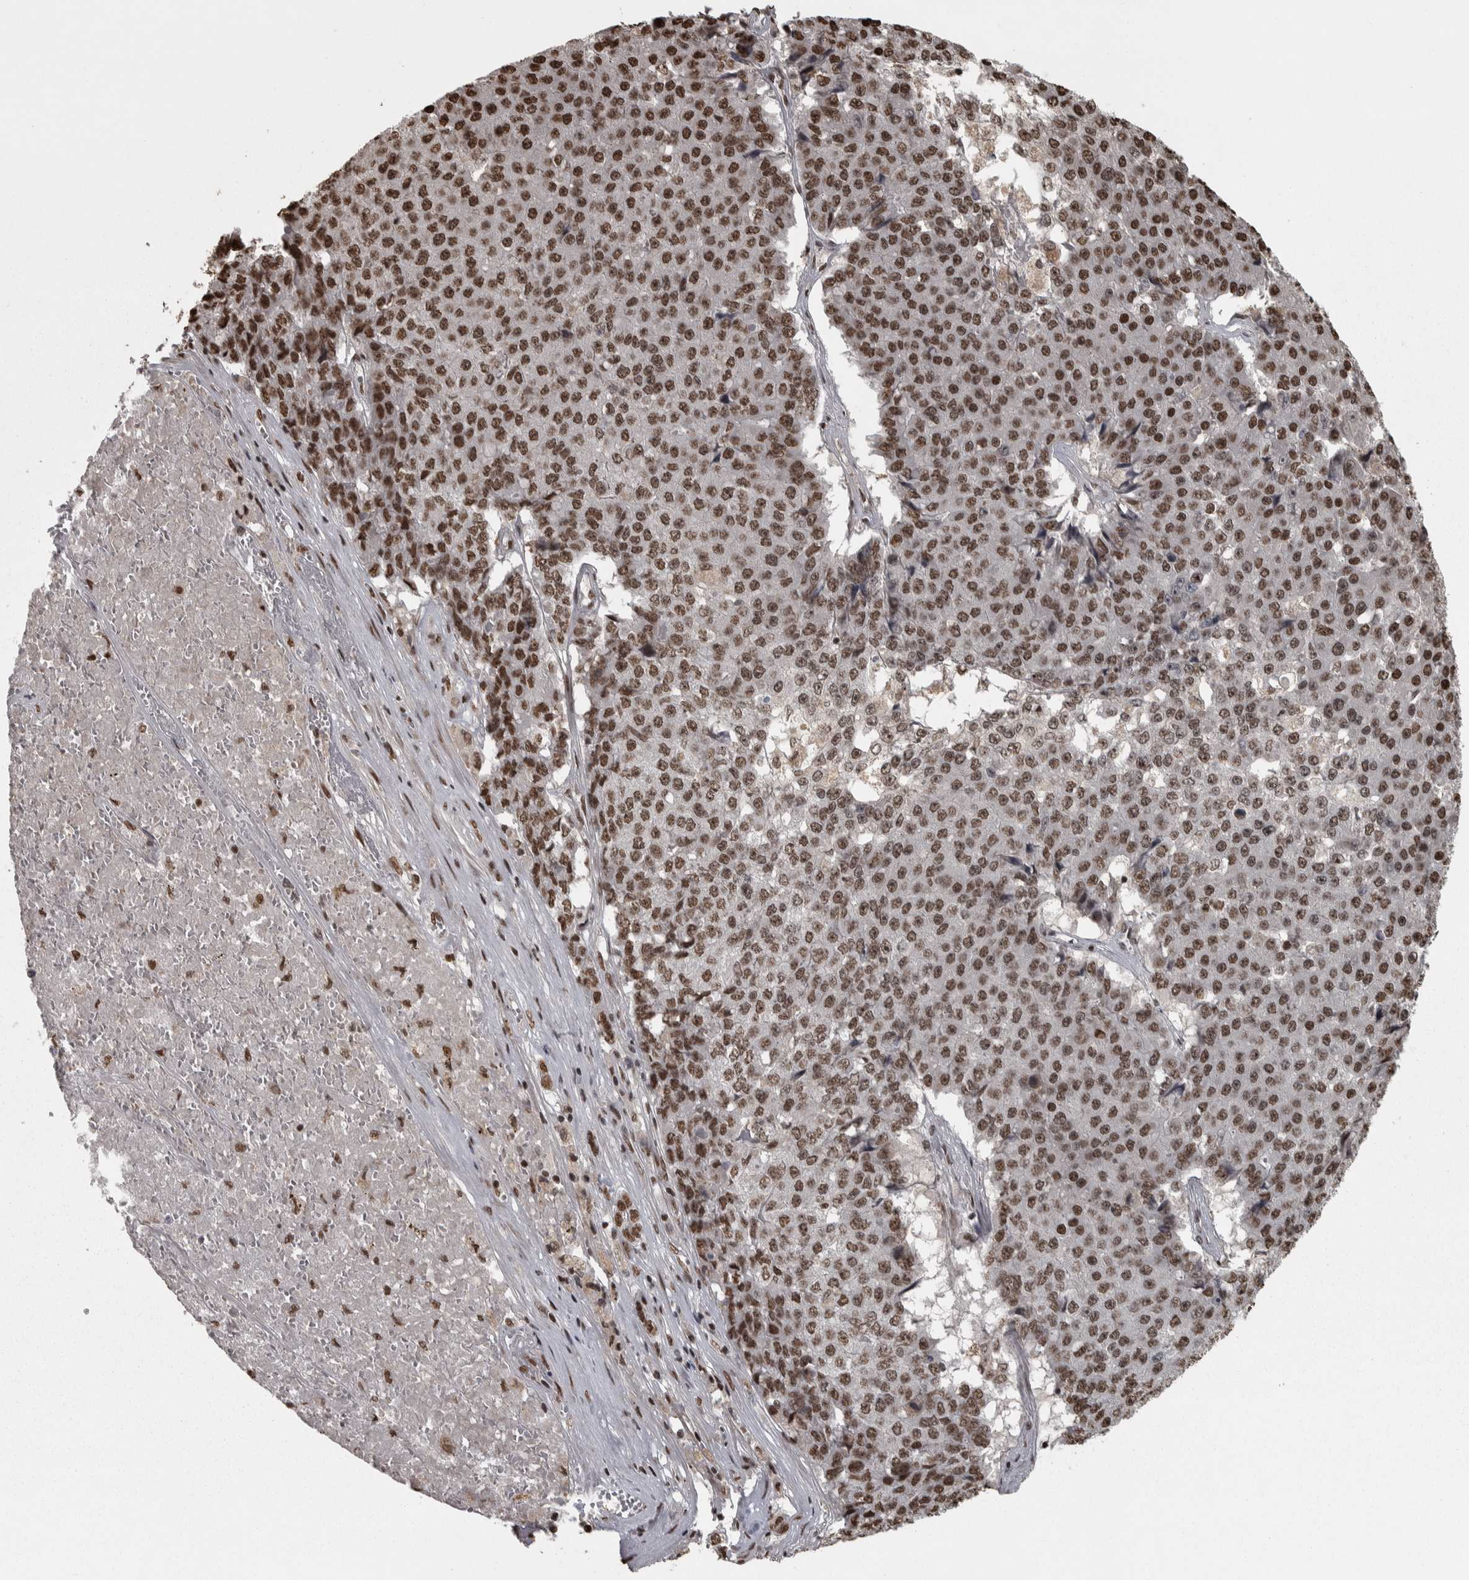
{"staining": {"intensity": "strong", "quantity": ">75%", "location": "nuclear"}, "tissue": "pancreatic cancer", "cell_type": "Tumor cells", "image_type": "cancer", "snomed": [{"axis": "morphology", "description": "Adenocarcinoma, NOS"}, {"axis": "topography", "description": "Pancreas"}], "caption": "Strong nuclear staining for a protein is seen in approximately >75% of tumor cells of adenocarcinoma (pancreatic) using immunohistochemistry (IHC).", "gene": "ZFHX4", "patient": {"sex": "male", "age": 50}}